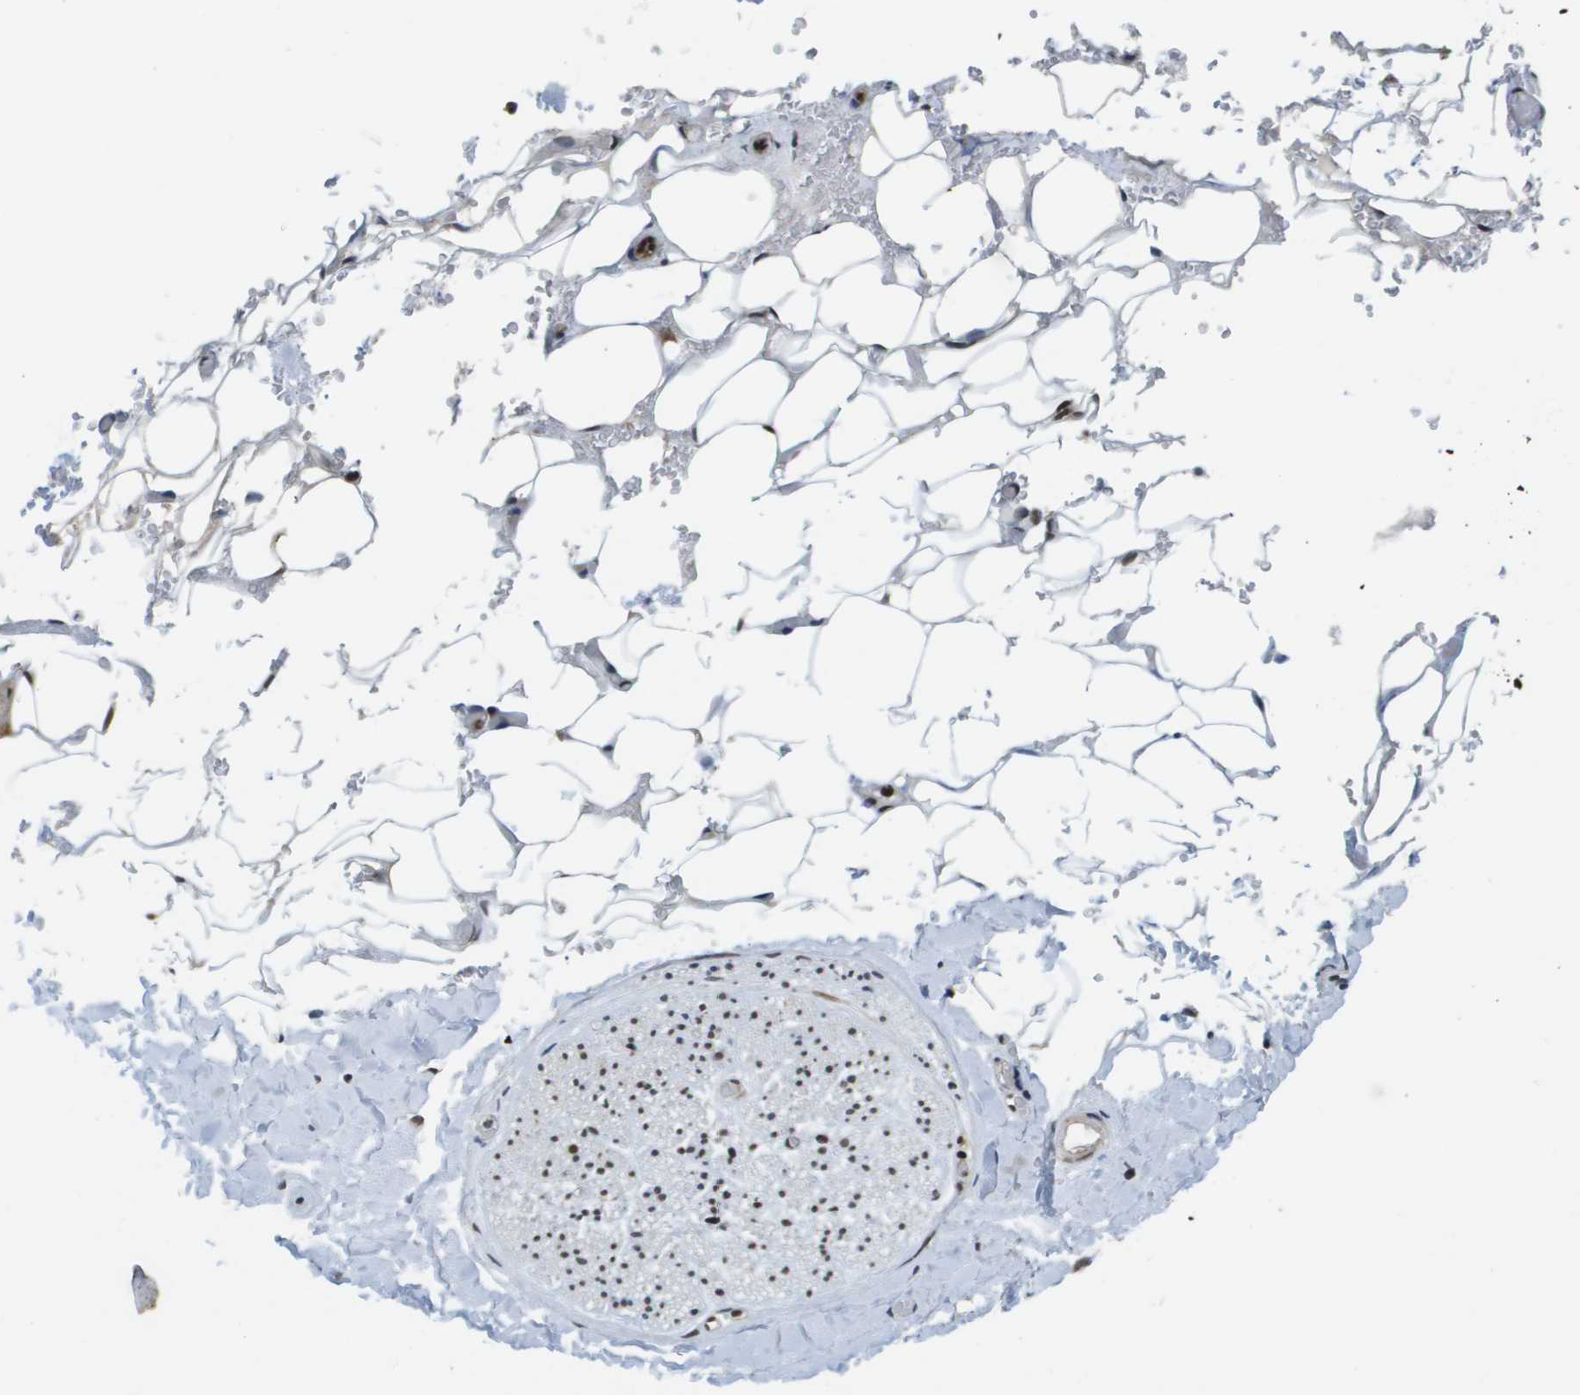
{"staining": {"intensity": "moderate", "quantity": ">75%", "location": "nuclear"}, "tissue": "adipose tissue", "cell_type": "Adipocytes", "image_type": "normal", "snomed": [{"axis": "morphology", "description": "Normal tissue, NOS"}, {"axis": "topography", "description": "Peripheral nerve tissue"}], "caption": "Unremarkable adipose tissue displays moderate nuclear expression in about >75% of adipocytes, visualized by immunohistochemistry. The protein of interest is stained brown, and the nuclei are stained in blue (DAB IHC with brightfield microscopy, high magnification).", "gene": "RECQL4", "patient": {"sex": "male", "age": 70}}